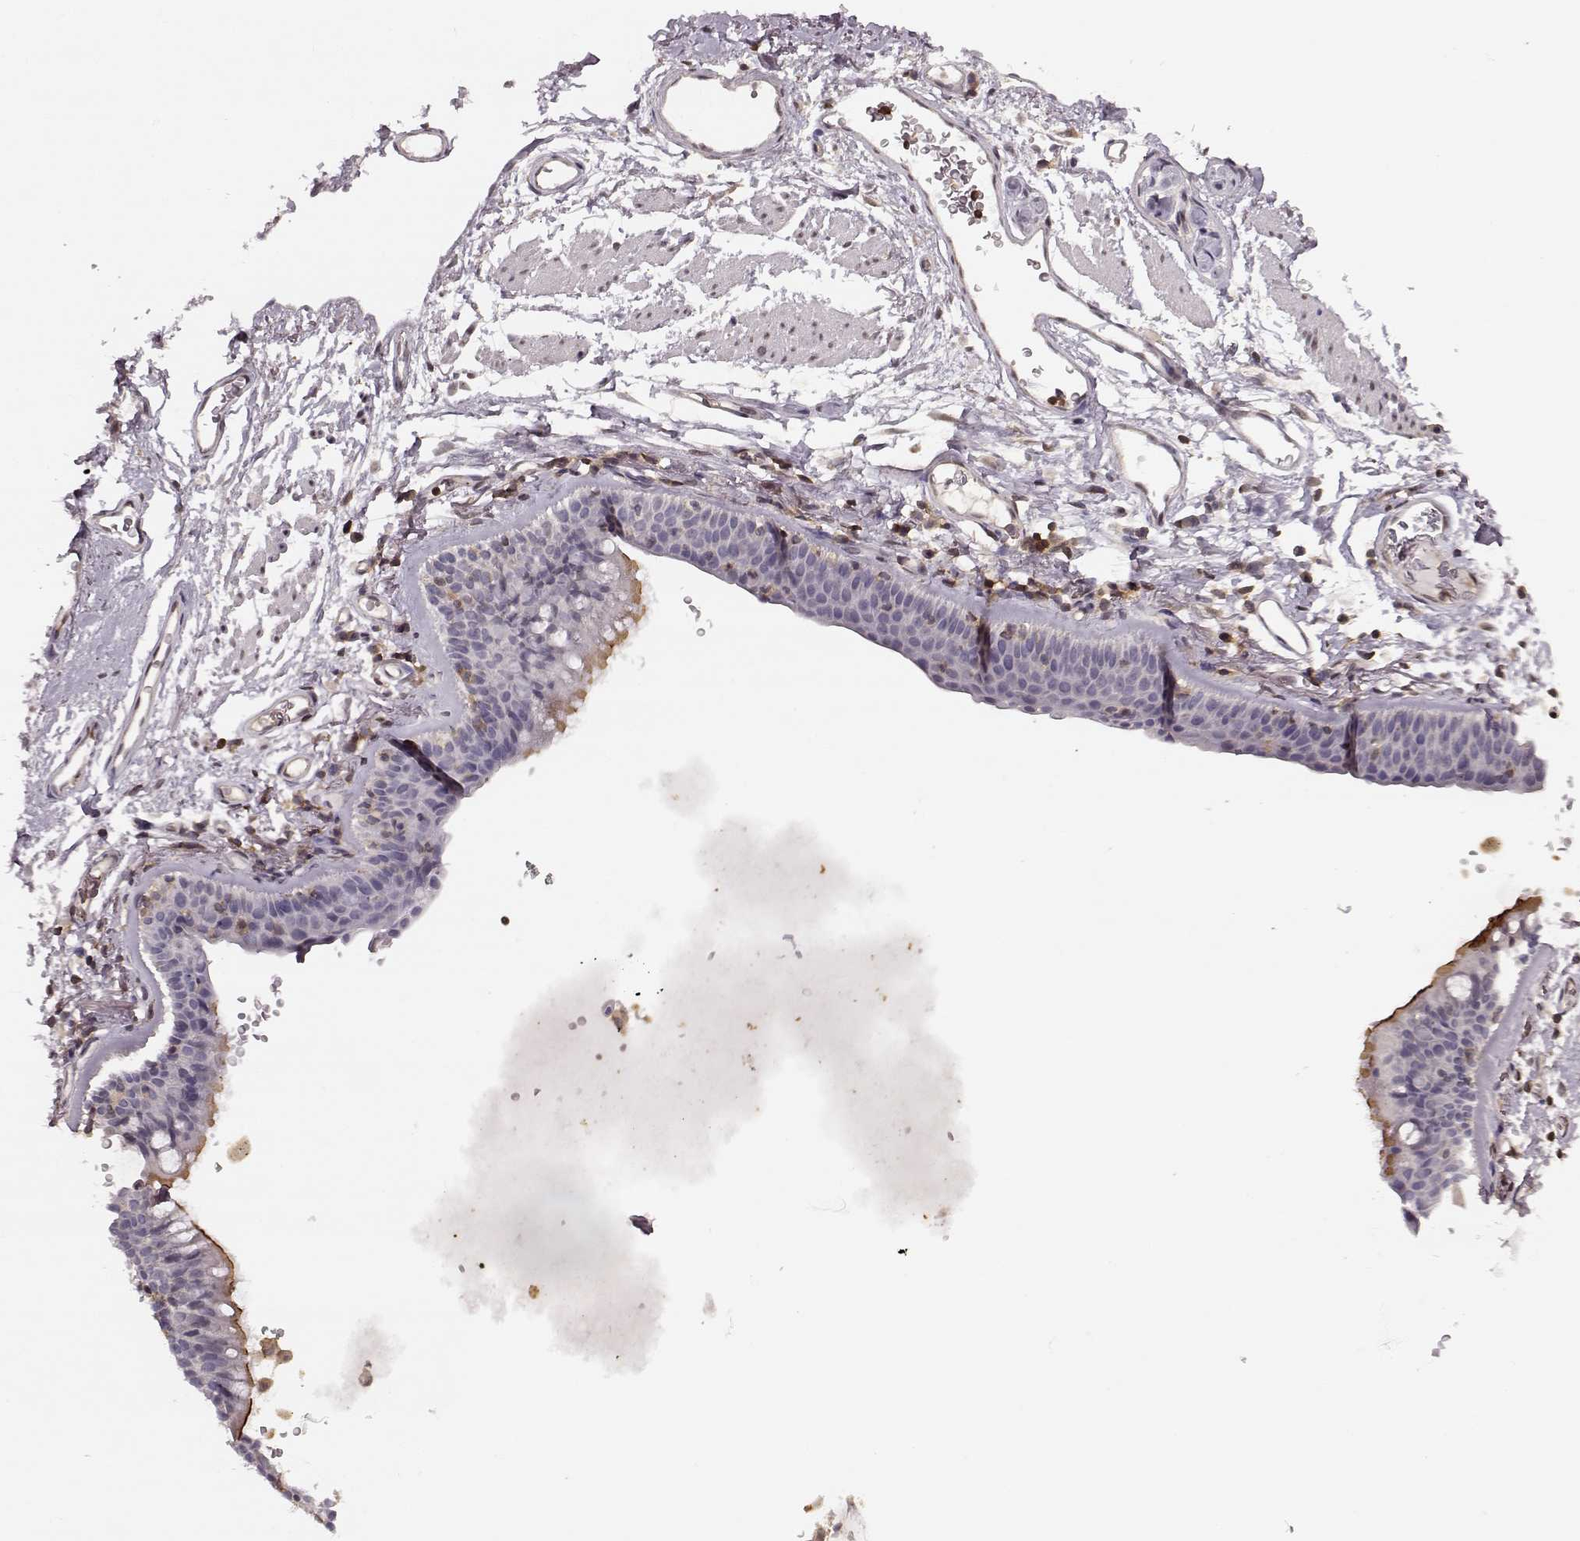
{"staining": {"intensity": "weak", "quantity": "25%-75%", "location": "cytoplasmic/membranous"}, "tissue": "soft tissue", "cell_type": "Fibroblasts", "image_type": "normal", "snomed": [{"axis": "morphology", "description": "Normal tissue, NOS"}, {"axis": "topography", "description": "Cartilage tissue"}, {"axis": "topography", "description": "Bronchus"}], "caption": "This image exhibits IHC staining of benign soft tissue, with low weak cytoplasmic/membranous expression in approximately 25%-75% of fibroblasts.", "gene": "MFSD1", "patient": {"sex": "female", "age": 79}}